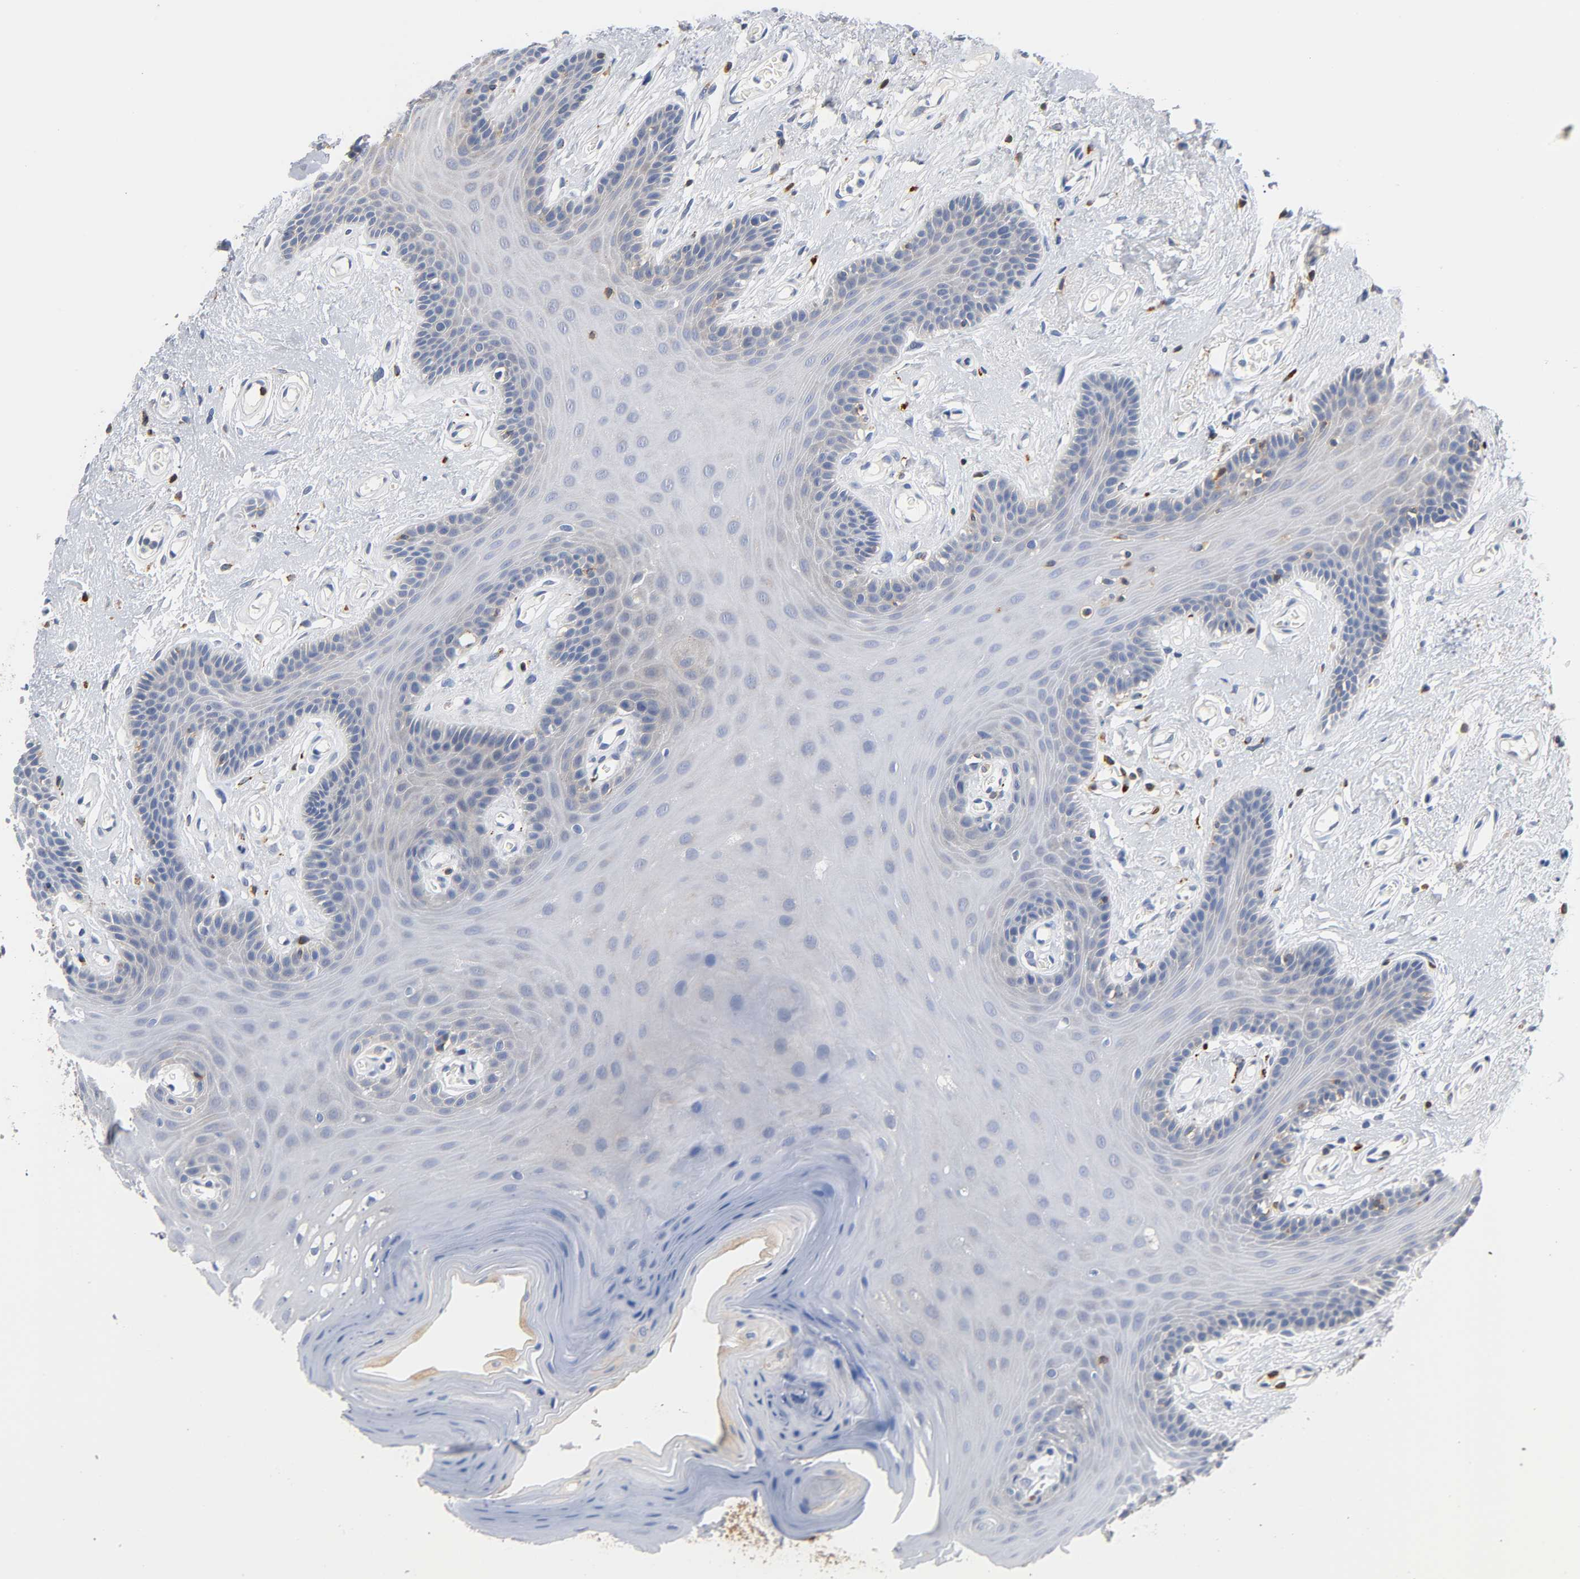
{"staining": {"intensity": "weak", "quantity": "25%-75%", "location": "cytoplasmic/membranous"}, "tissue": "oral mucosa", "cell_type": "Squamous epithelial cells", "image_type": "normal", "snomed": [{"axis": "morphology", "description": "Normal tissue, NOS"}, {"axis": "morphology", "description": "Squamous cell carcinoma, NOS"}, {"axis": "topography", "description": "Skeletal muscle"}, {"axis": "topography", "description": "Oral tissue"}, {"axis": "topography", "description": "Head-Neck"}], "caption": "Immunohistochemical staining of normal oral mucosa exhibits weak cytoplasmic/membranous protein expression in approximately 25%-75% of squamous epithelial cells.", "gene": "UCKL1", "patient": {"sex": "male", "age": 71}}